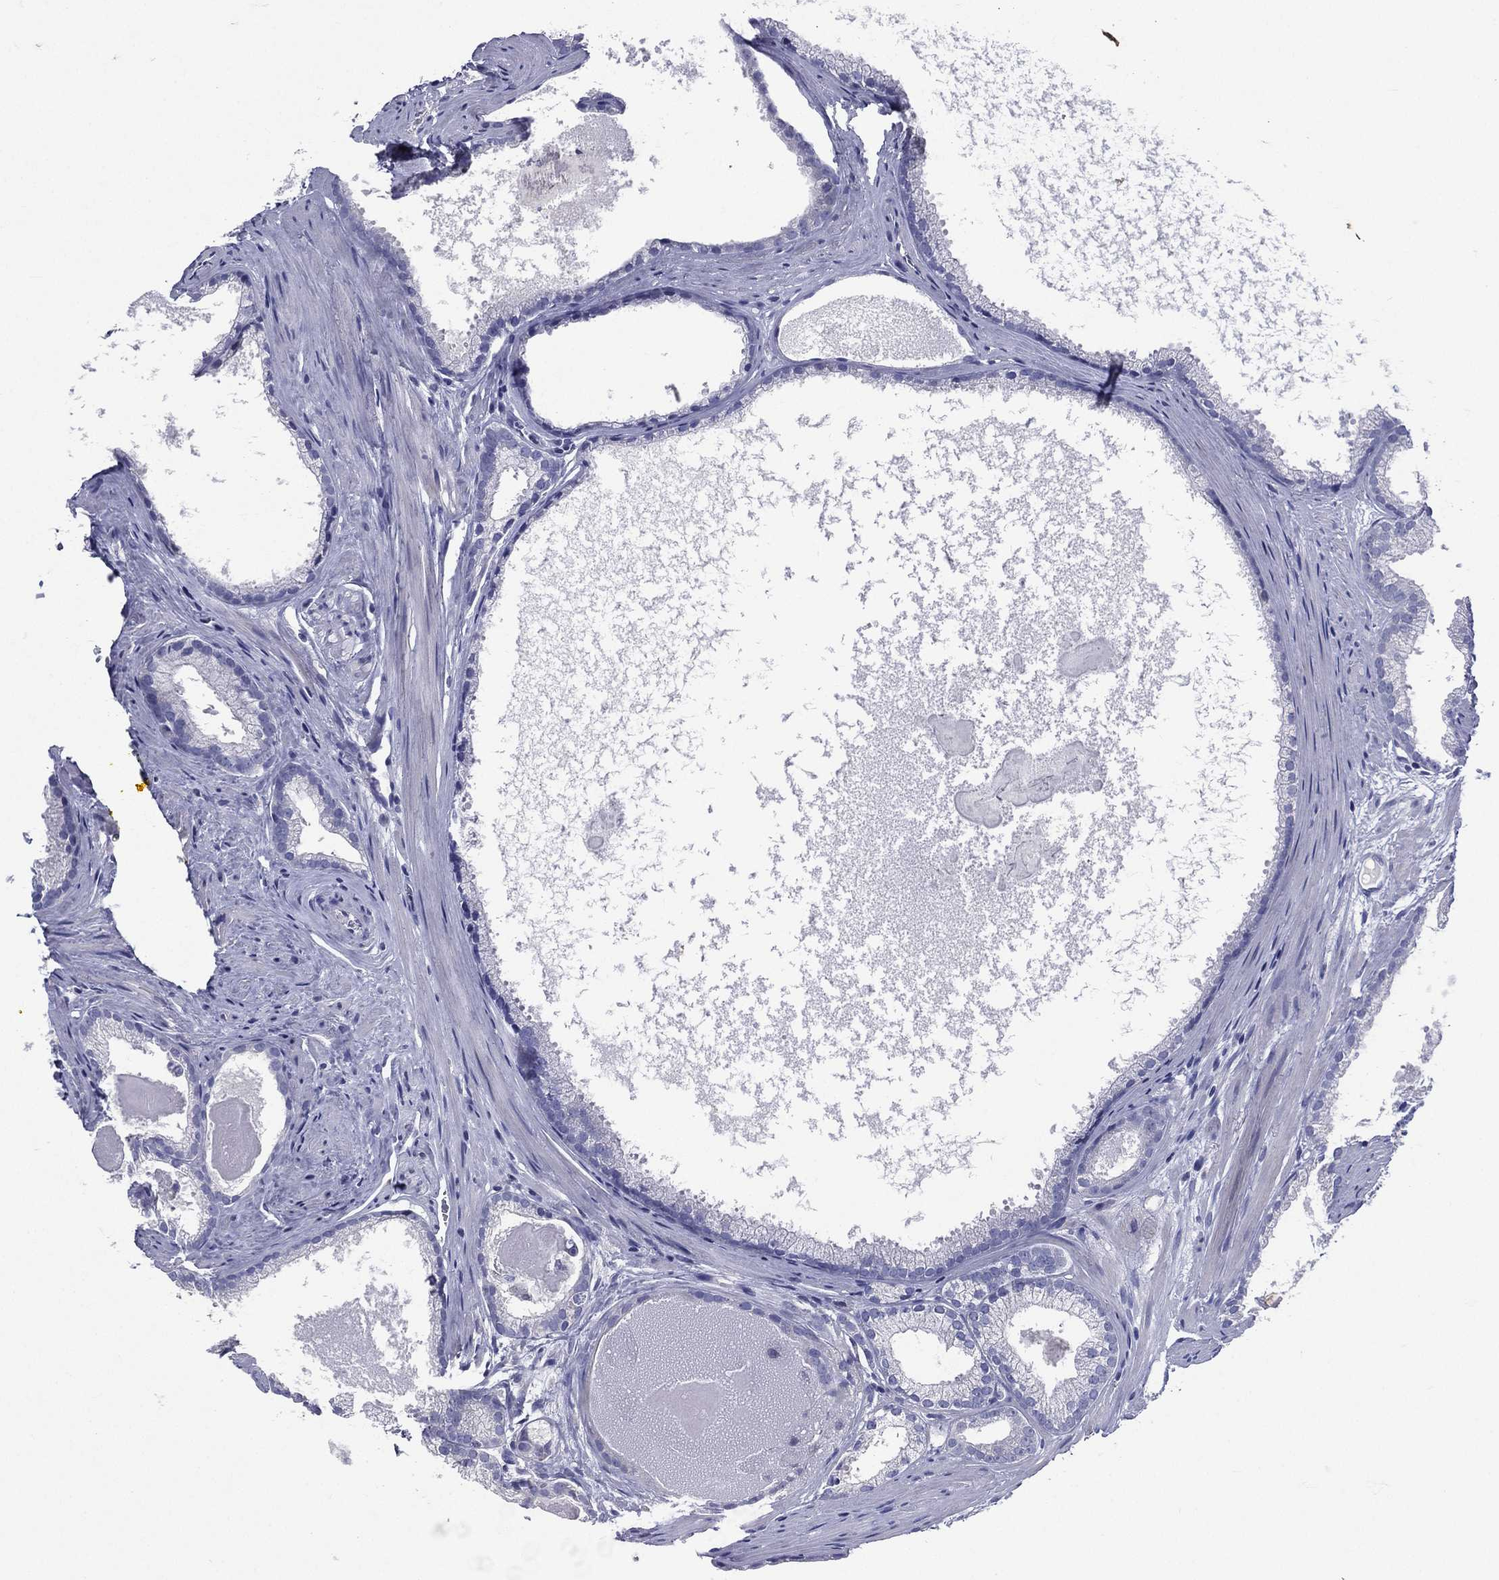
{"staining": {"intensity": "negative", "quantity": "none", "location": "none"}, "tissue": "prostate cancer", "cell_type": "Tumor cells", "image_type": "cancer", "snomed": [{"axis": "morphology", "description": "Adenocarcinoma, High grade"}, {"axis": "topography", "description": "Prostate and seminal vesicle, NOS"}], "caption": "DAB immunohistochemical staining of human prostate cancer (high-grade adenocarcinoma) exhibits no significant positivity in tumor cells.", "gene": "TGM1", "patient": {"sex": "male", "age": 62}}